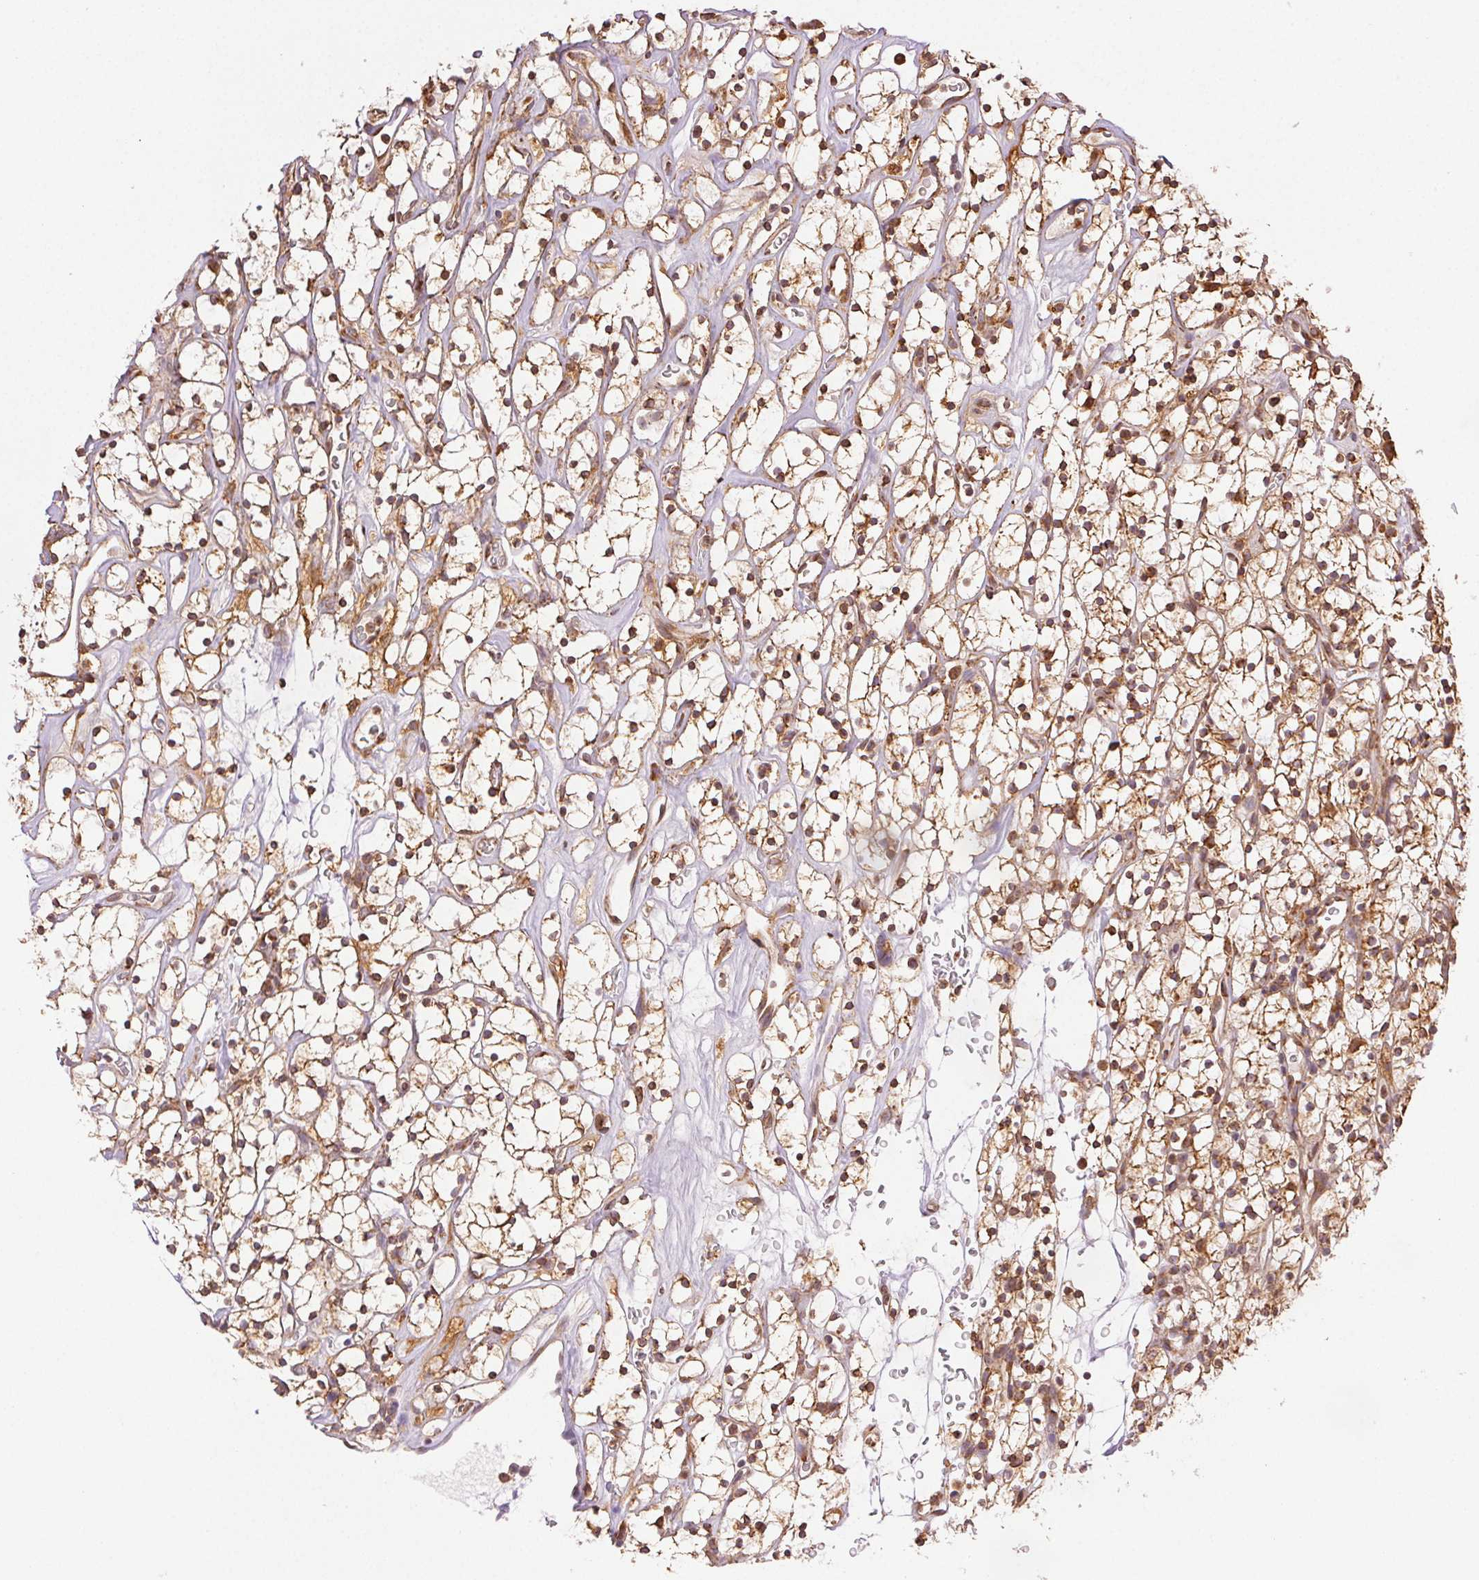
{"staining": {"intensity": "weak", "quantity": ">75%", "location": "cytoplasmic/membranous"}, "tissue": "renal cancer", "cell_type": "Tumor cells", "image_type": "cancer", "snomed": [{"axis": "morphology", "description": "Adenocarcinoma, NOS"}, {"axis": "topography", "description": "Kidney"}], "caption": "This is a micrograph of immunohistochemistry (IHC) staining of renal cancer (adenocarcinoma), which shows weak staining in the cytoplasmic/membranous of tumor cells.", "gene": "ENTREP1", "patient": {"sex": "female", "age": 64}}